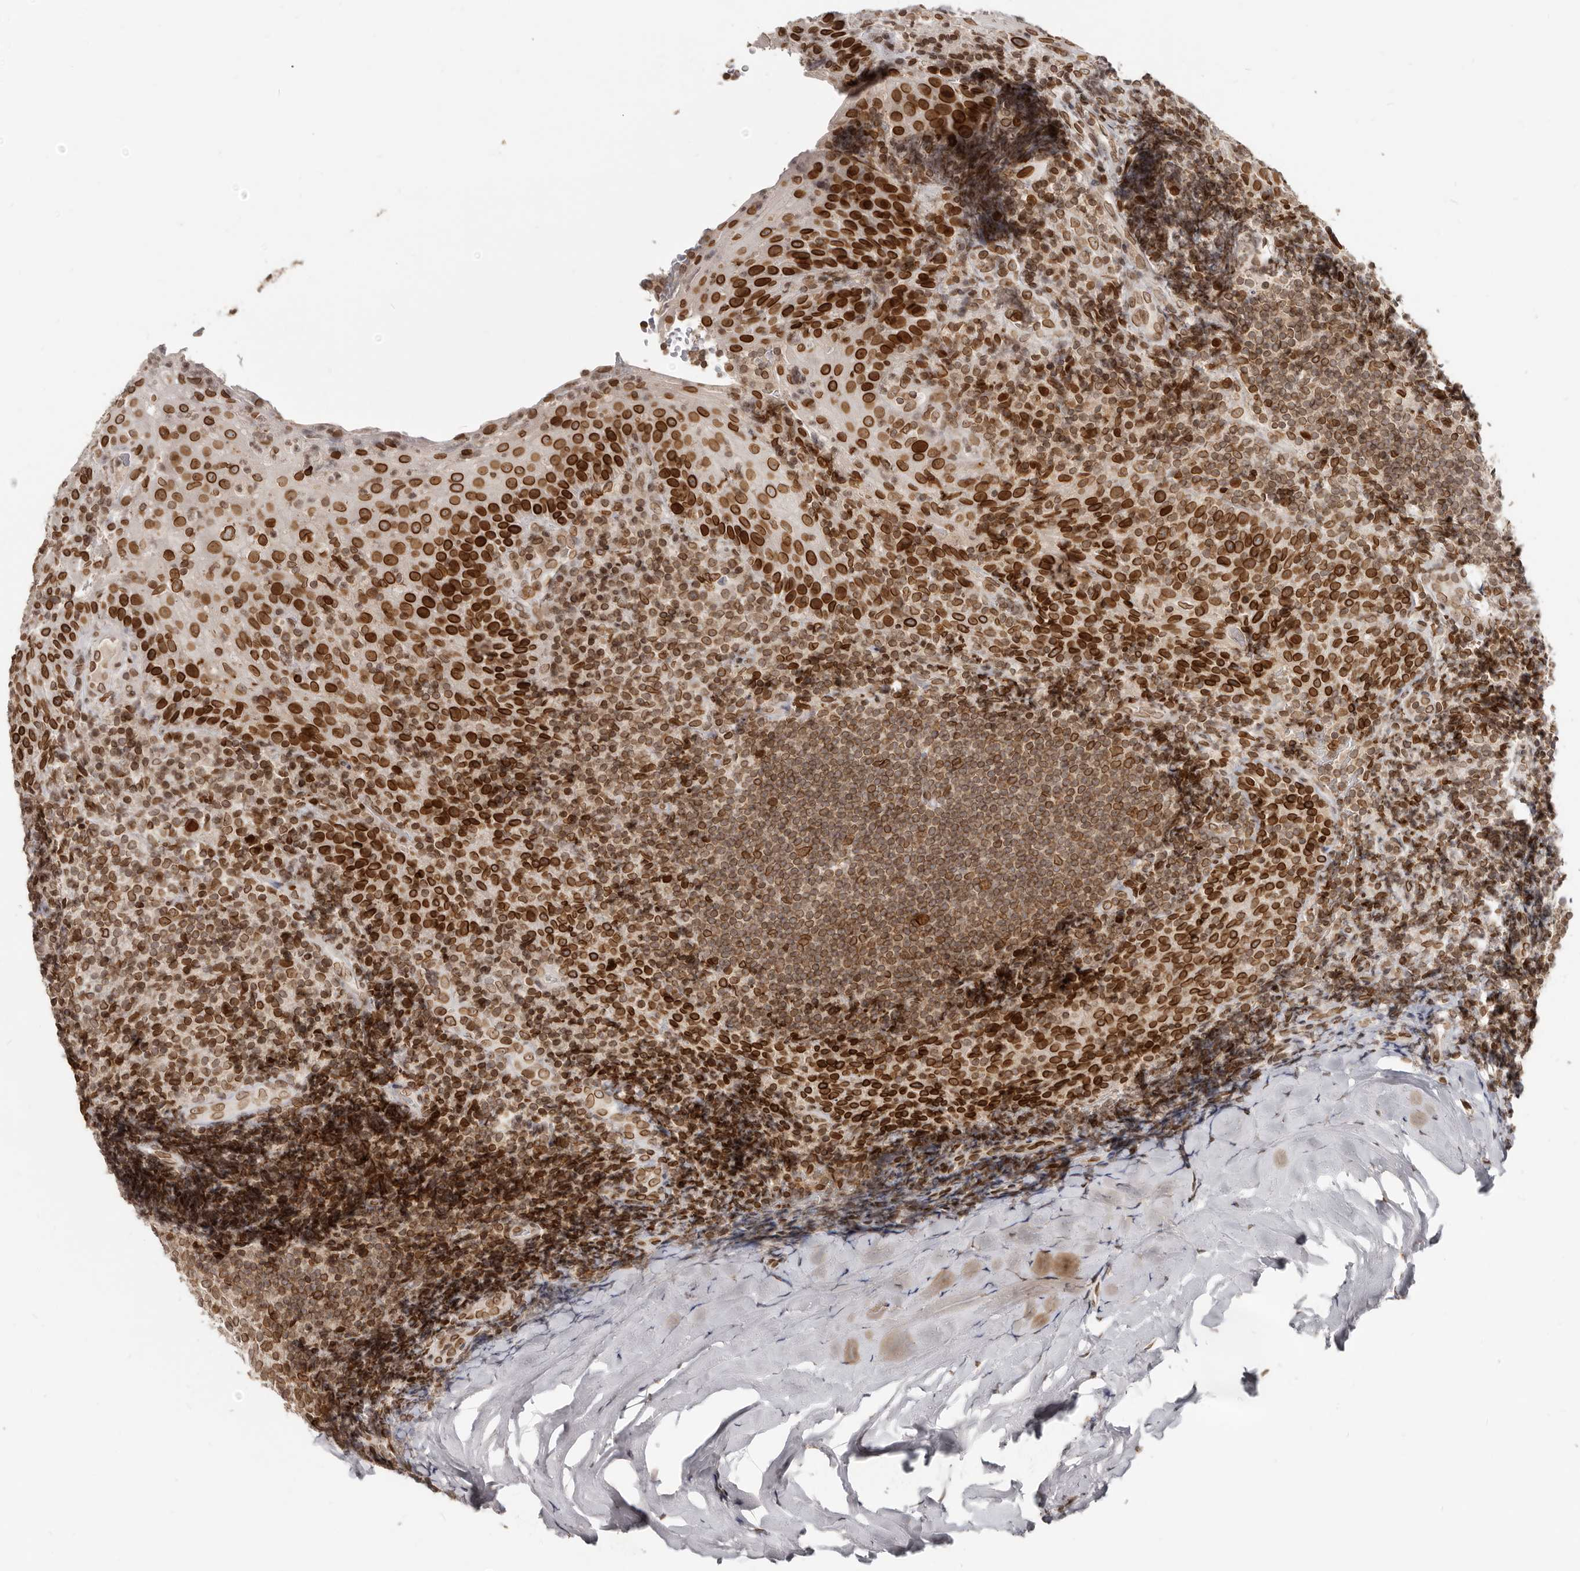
{"staining": {"intensity": "moderate", "quantity": ">75%", "location": "cytoplasmic/membranous,nuclear"}, "tissue": "tonsil", "cell_type": "Germinal center cells", "image_type": "normal", "snomed": [{"axis": "morphology", "description": "Normal tissue, NOS"}, {"axis": "topography", "description": "Tonsil"}], "caption": "Brown immunohistochemical staining in unremarkable human tonsil exhibits moderate cytoplasmic/membranous,nuclear expression in approximately >75% of germinal center cells.", "gene": "NUP153", "patient": {"sex": "male", "age": 37}}